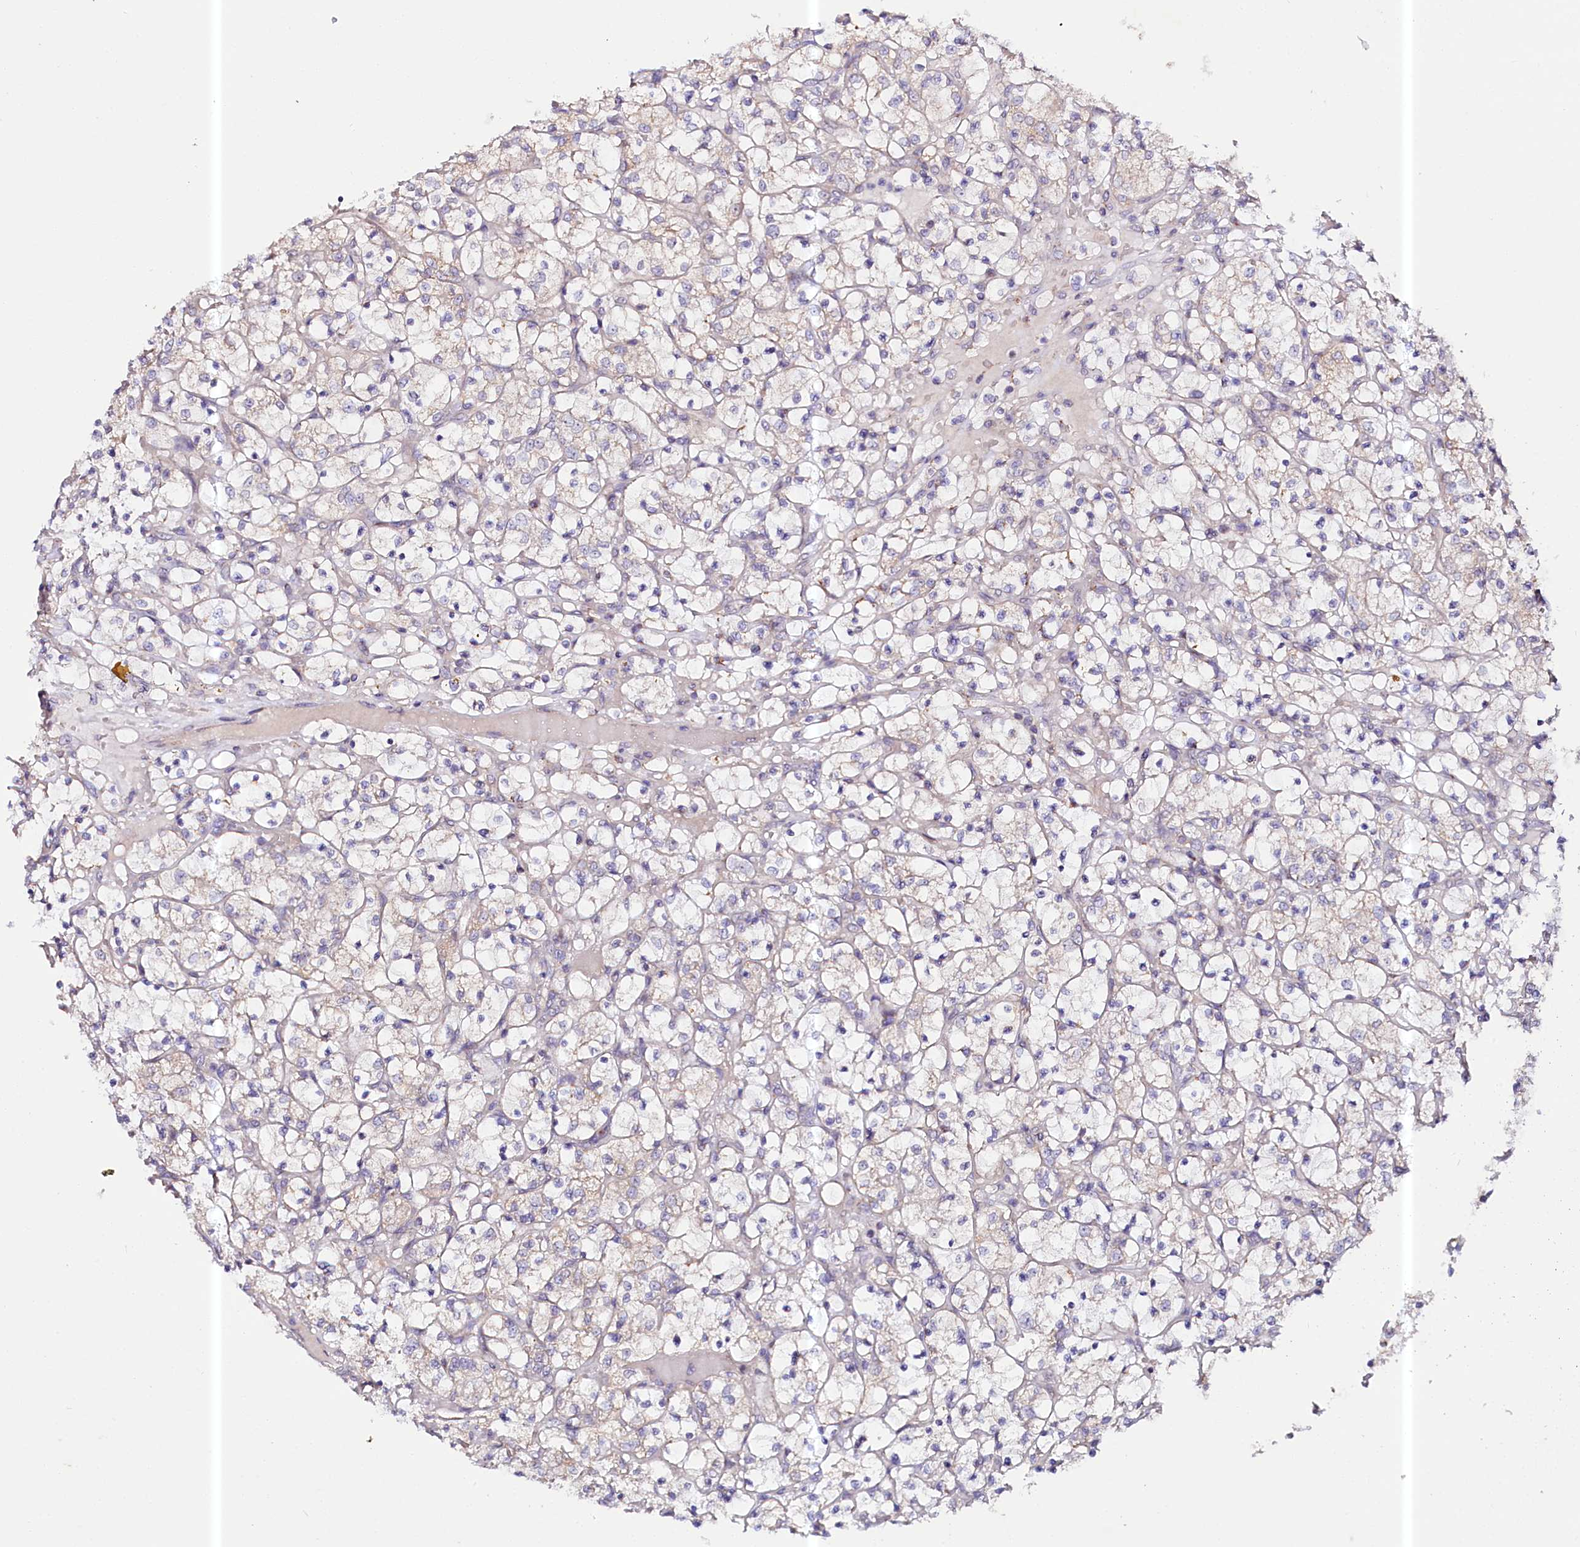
{"staining": {"intensity": "weak", "quantity": "25%-75%", "location": "cytoplasmic/membranous"}, "tissue": "renal cancer", "cell_type": "Tumor cells", "image_type": "cancer", "snomed": [{"axis": "morphology", "description": "Adenocarcinoma, NOS"}, {"axis": "topography", "description": "Kidney"}], "caption": "A low amount of weak cytoplasmic/membranous positivity is appreciated in about 25%-75% of tumor cells in adenocarcinoma (renal) tissue.", "gene": "CEP295", "patient": {"sex": "female", "age": 69}}